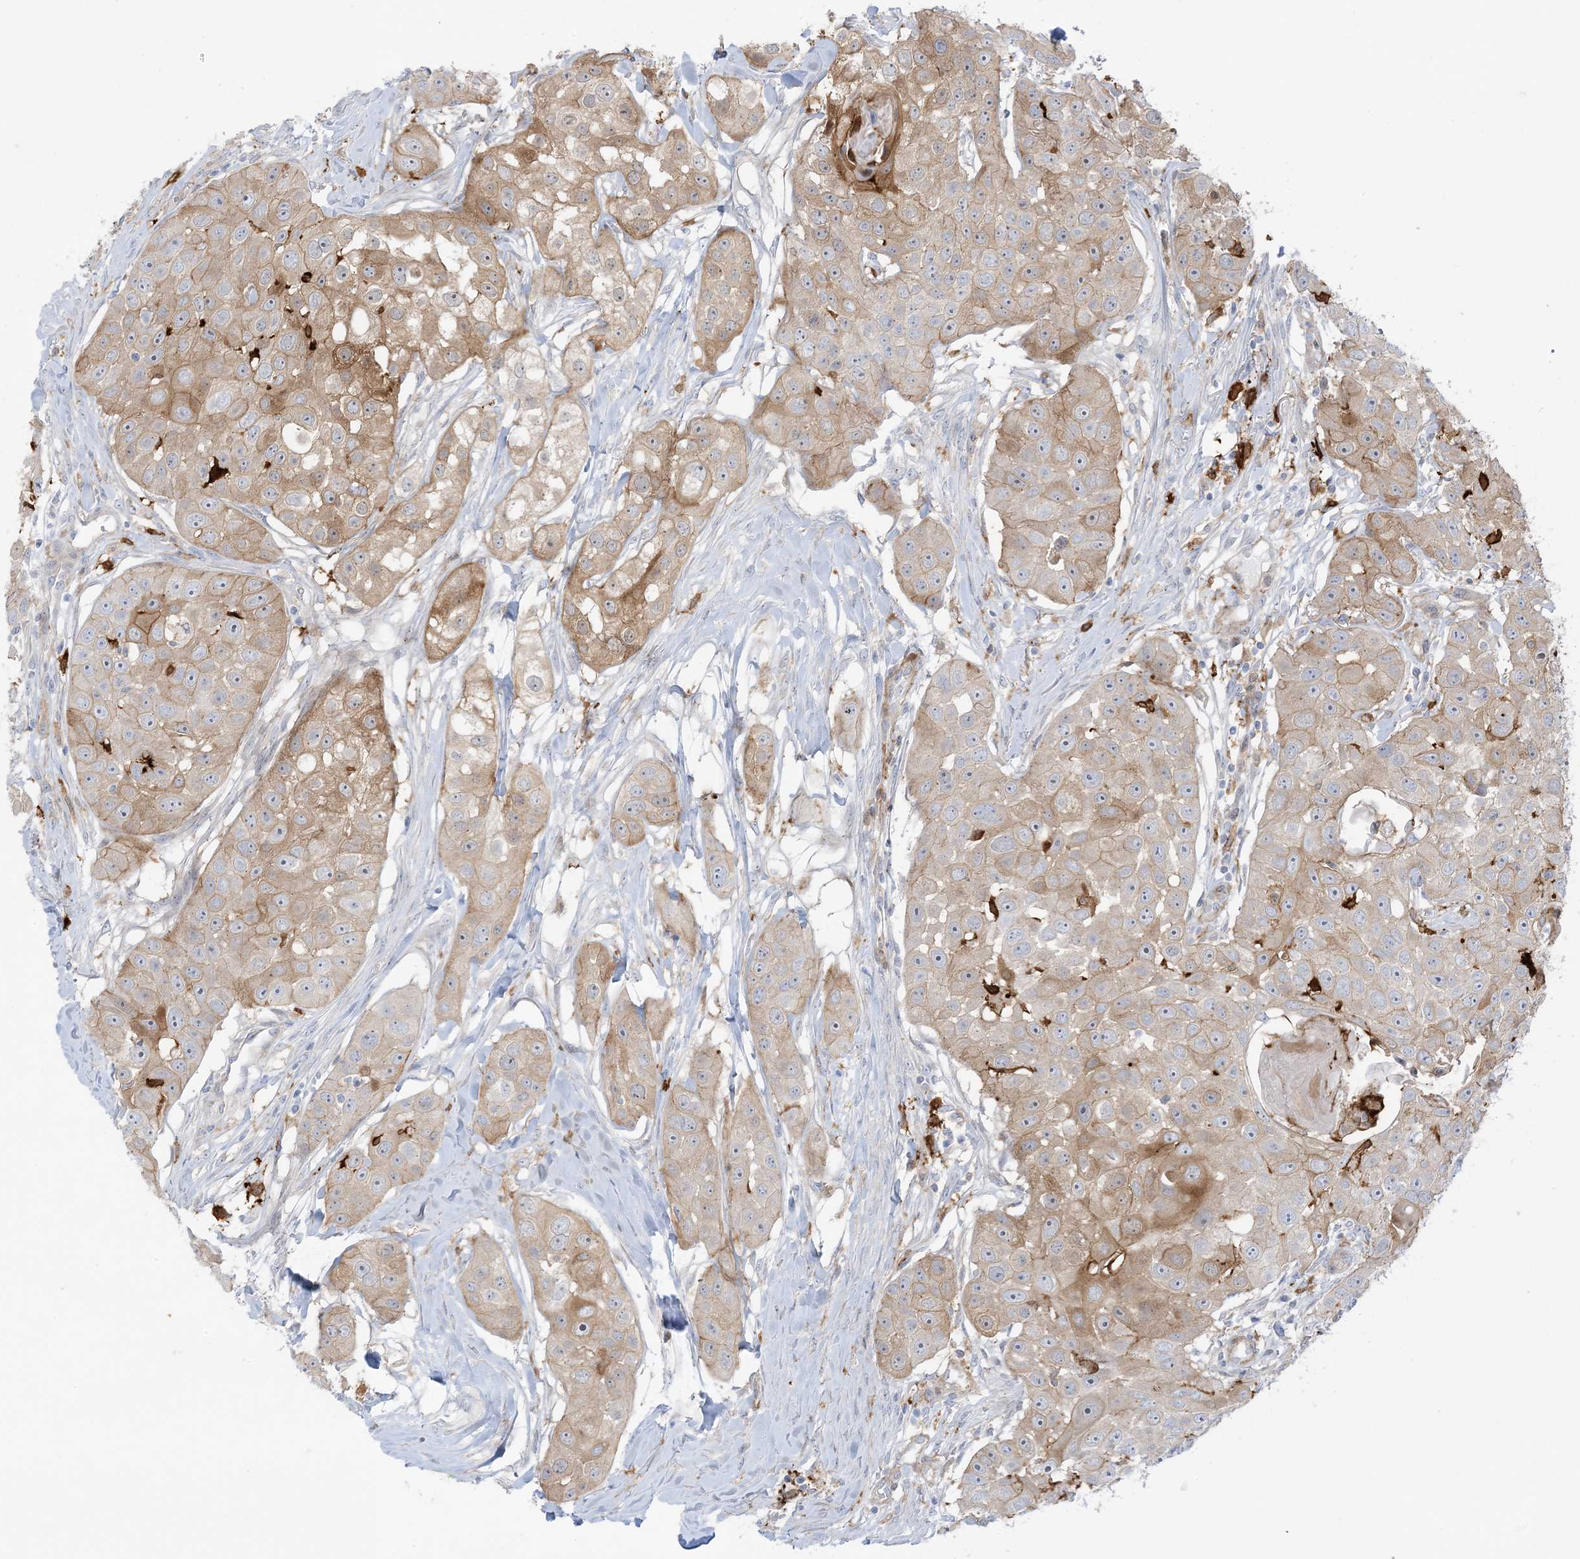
{"staining": {"intensity": "moderate", "quantity": "25%-75%", "location": "cytoplasmic/membranous"}, "tissue": "head and neck cancer", "cell_type": "Tumor cells", "image_type": "cancer", "snomed": [{"axis": "morphology", "description": "Normal tissue, NOS"}, {"axis": "morphology", "description": "Squamous cell carcinoma, NOS"}, {"axis": "topography", "description": "Skeletal muscle"}, {"axis": "topography", "description": "Head-Neck"}], "caption": "The immunohistochemical stain shows moderate cytoplasmic/membranous staining in tumor cells of squamous cell carcinoma (head and neck) tissue.", "gene": "ICMT", "patient": {"sex": "male", "age": 51}}